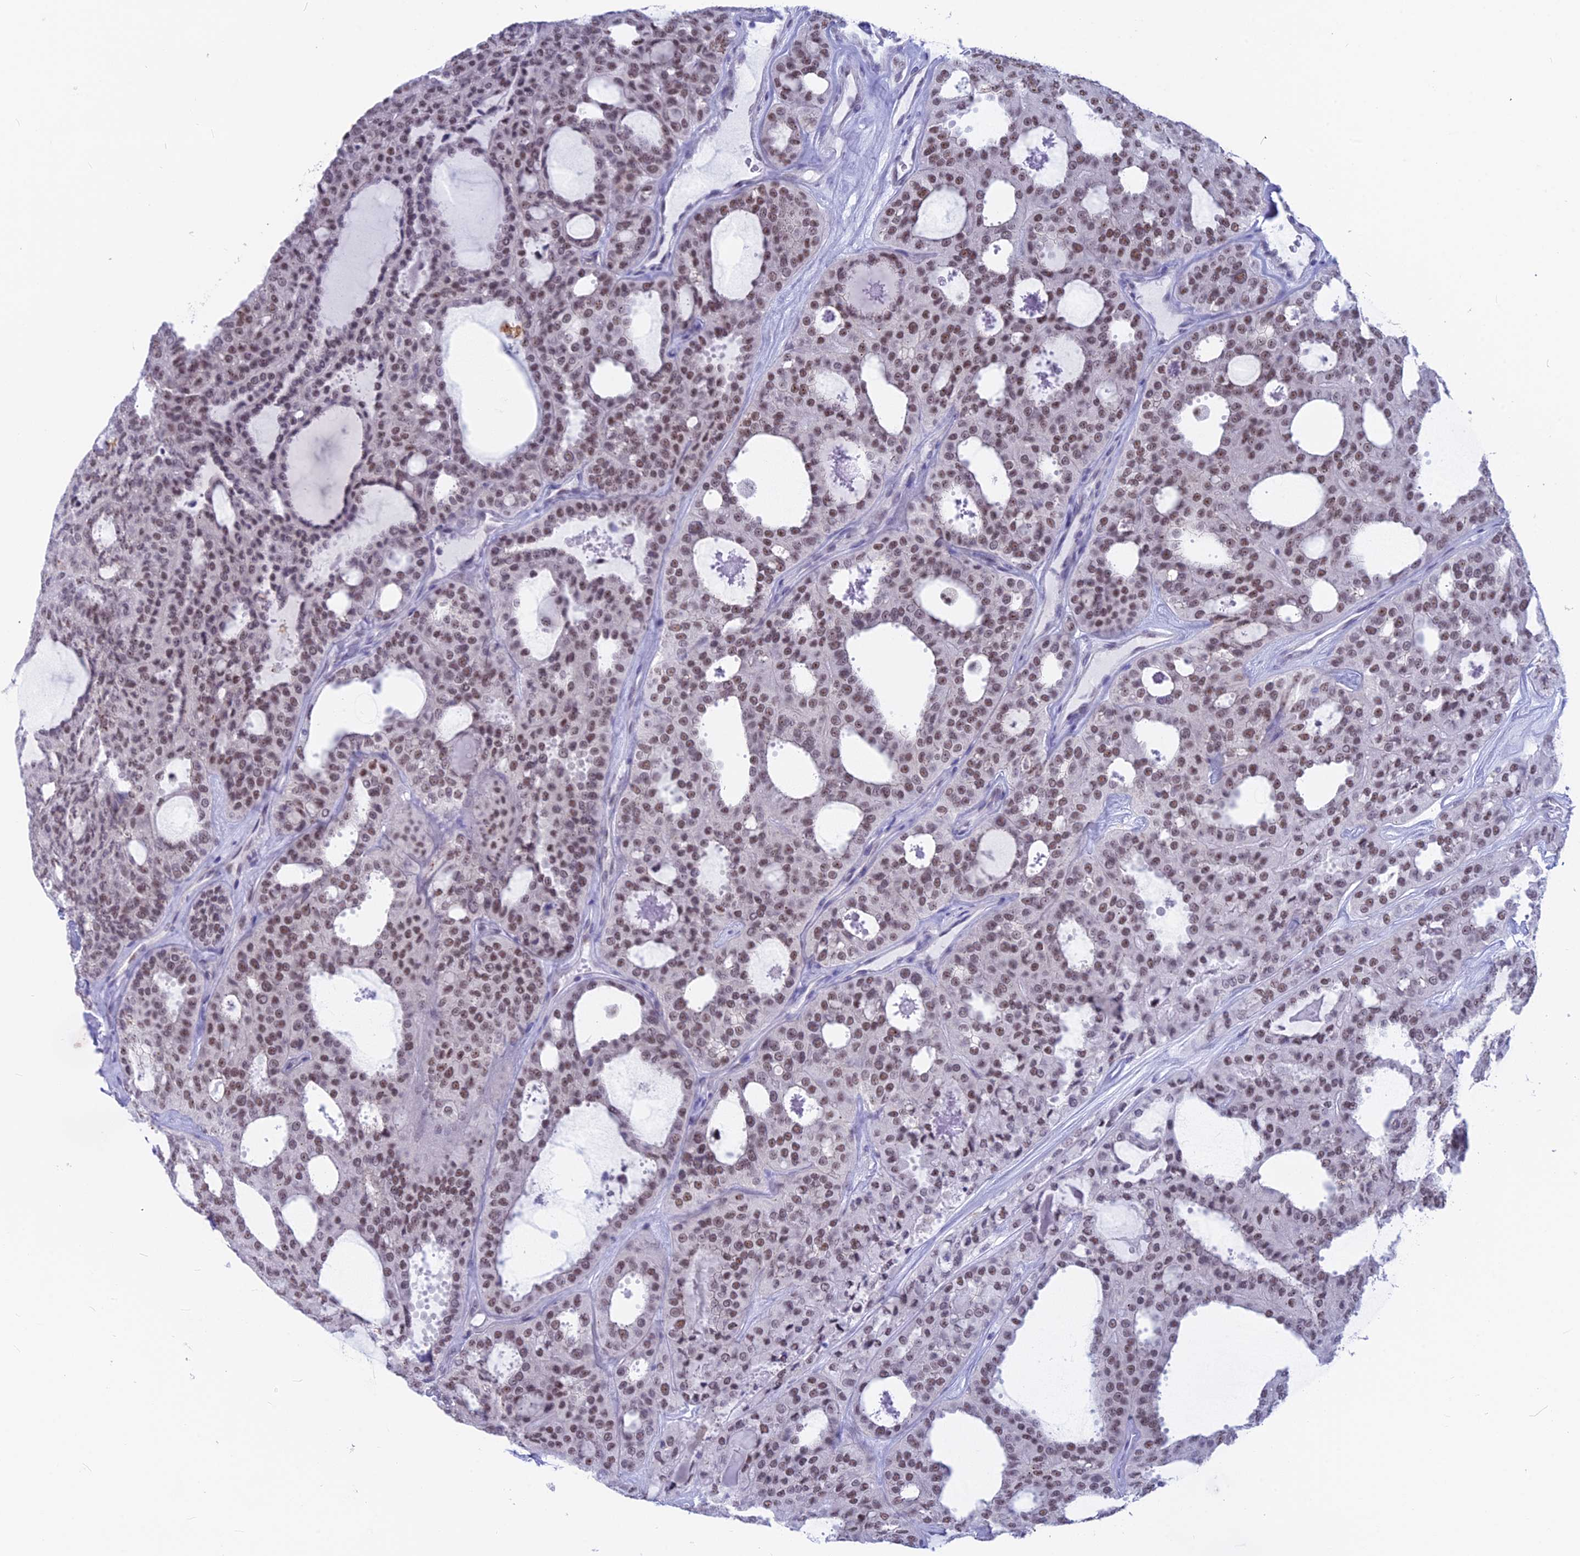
{"staining": {"intensity": "moderate", "quantity": ">75%", "location": "nuclear"}, "tissue": "thyroid cancer", "cell_type": "Tumor cells", "image_type": "cancer", "snomed": [{"axis": "morphology", "description": "Follicular adenoma carcinoma, NOS"}, {"axis": "topography", "description": "Thyroid gland"}], "caption": "Human thyroid cancer stained with a protein marker demonstrates moderate staining in tumor cells.", "gene": "SRSF5", "patient": {"sex": "male", "age": 75}}